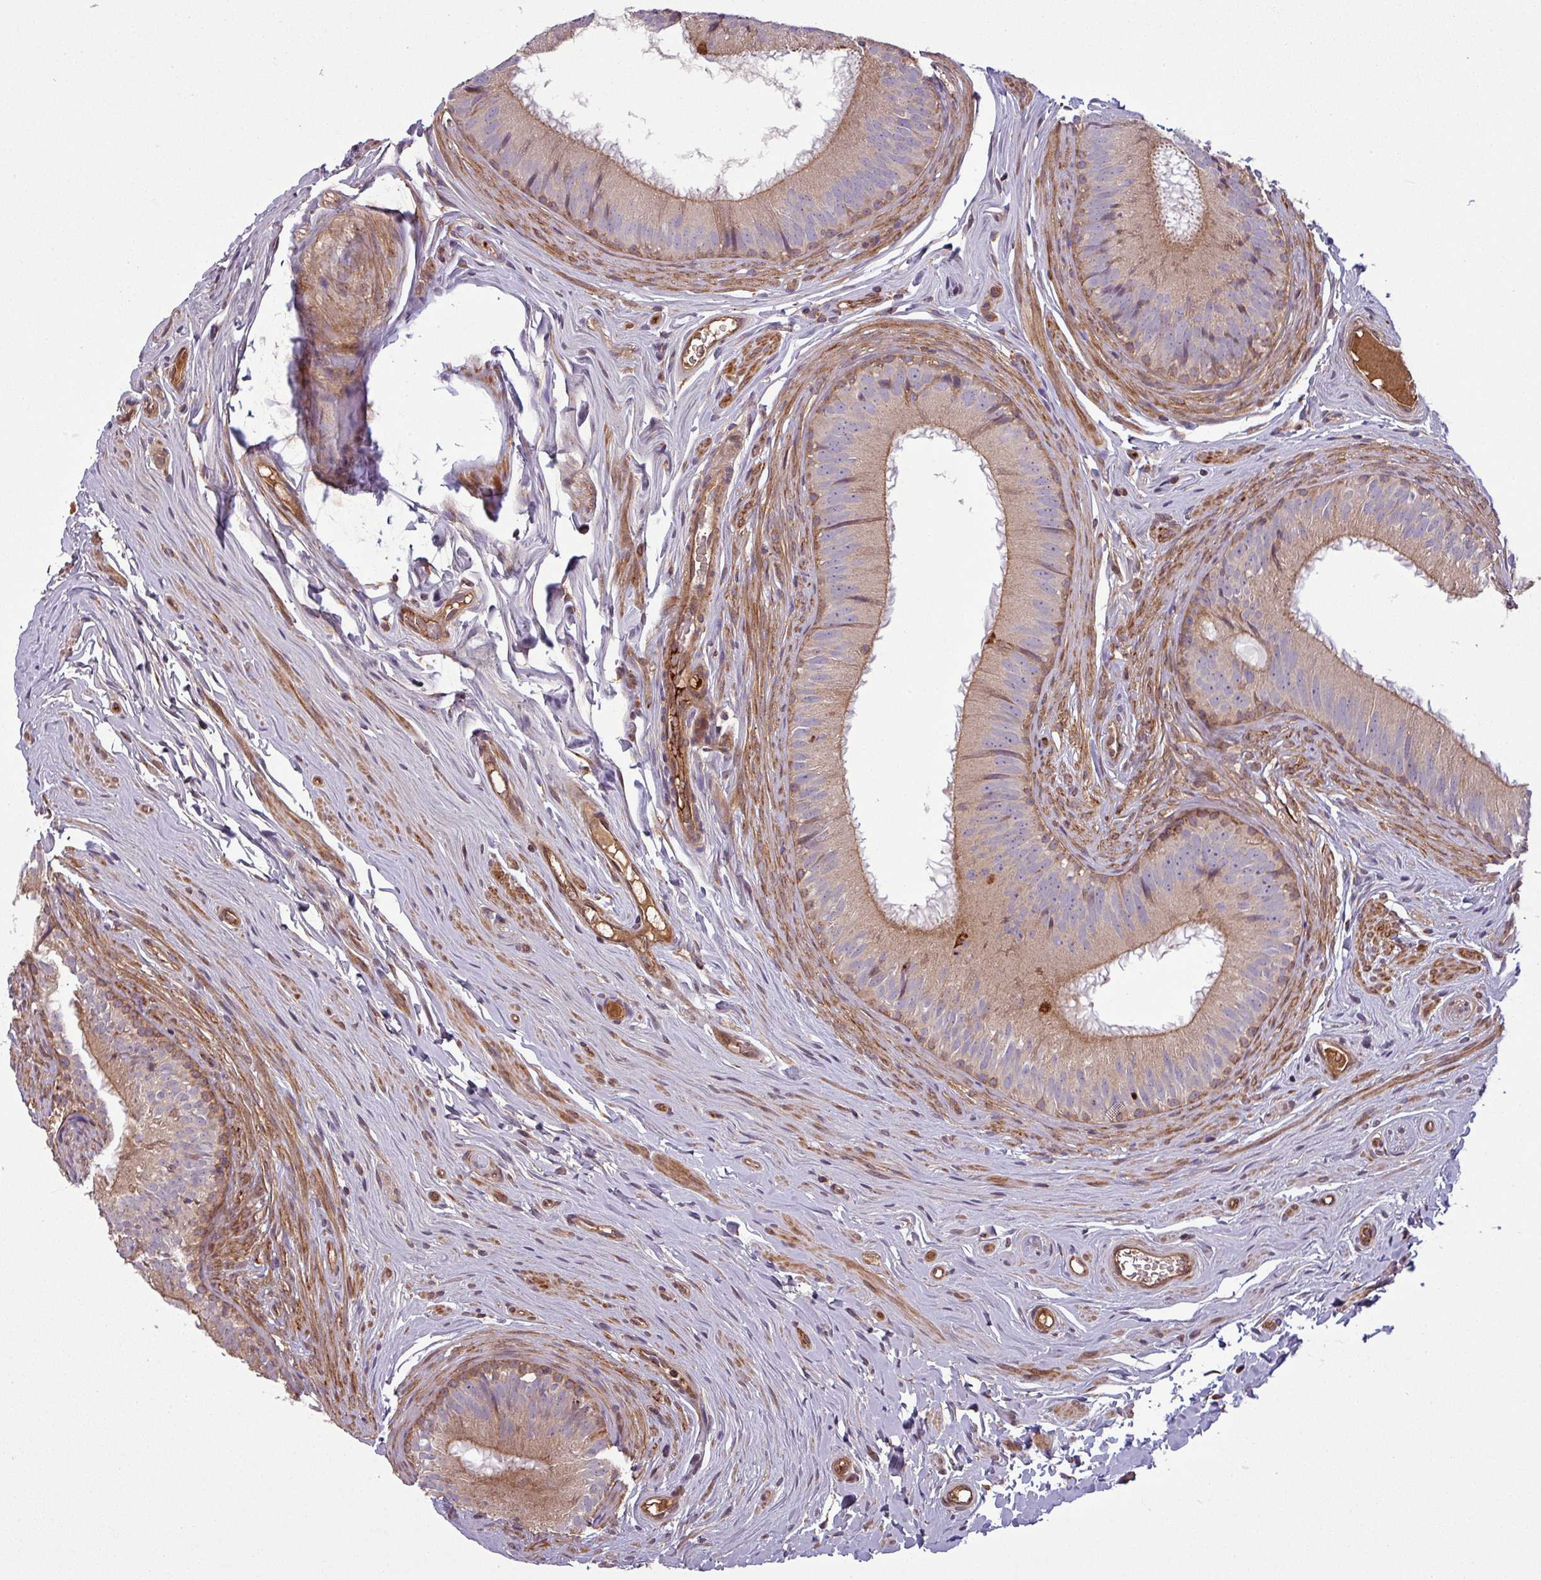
{"staining": {"intensity": "moderate", "quantity": "25%-75%", "location": "cytoplasmic/membranous"}, "tissue": "epididymis", "cell_type": "Glandular cells", "image_type": "normal", "snomed": [{"axis": "morphology", "description": "Normal tissue, NOS"}, {"axis": "topography", "description": "Epididymis, spermatic cord, NOS"}], "caption": "Protein expression analysis of benign epididymis displays moderate cytoplasmic/membranous staining in about 25%-75% of glandular cells.", "gene": "SNRNP25", "patient": {"sex": "male", "age": 25}}